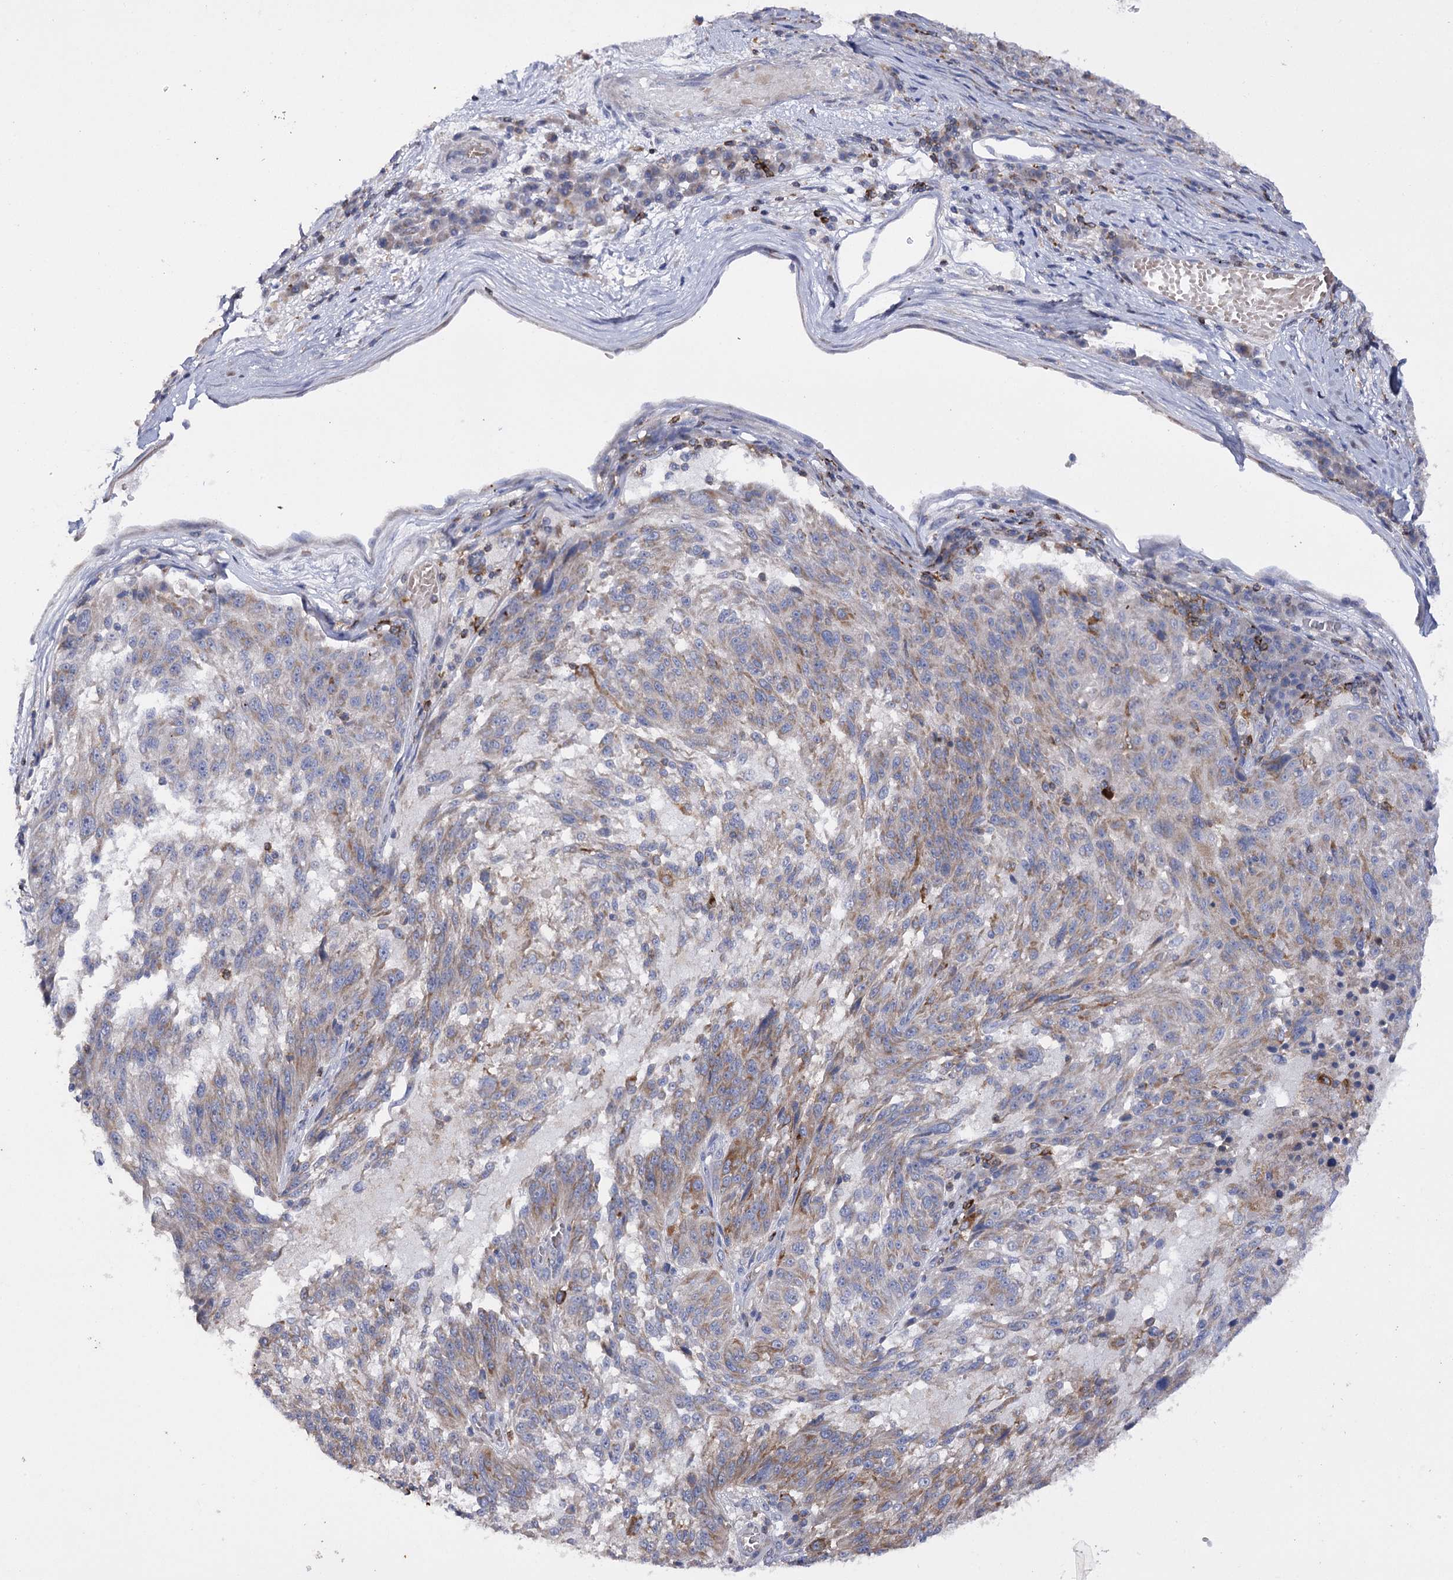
{"staining": {"intensity": "moderate", "quantity": "25%-75%", "location": "cytoplasmic/membranous"}, "tissue": "melanoma", "cell_type": "Tumor cells", "image_type": "cancer", "snomed": [{"axis": "morphology", "description": "Malignant melanoma, NOS"}, {"axis": "topography", "description": "Skin"}], "caption": "IHC photomicrograph of melanoma stained for a protein (brown), which displays medium levels of moderate cytoplasmic/membranous staining in approximately 25%-75% of tumor cells.", "gene": "COX15", "patient": {"sex": "male", "age": 53}}